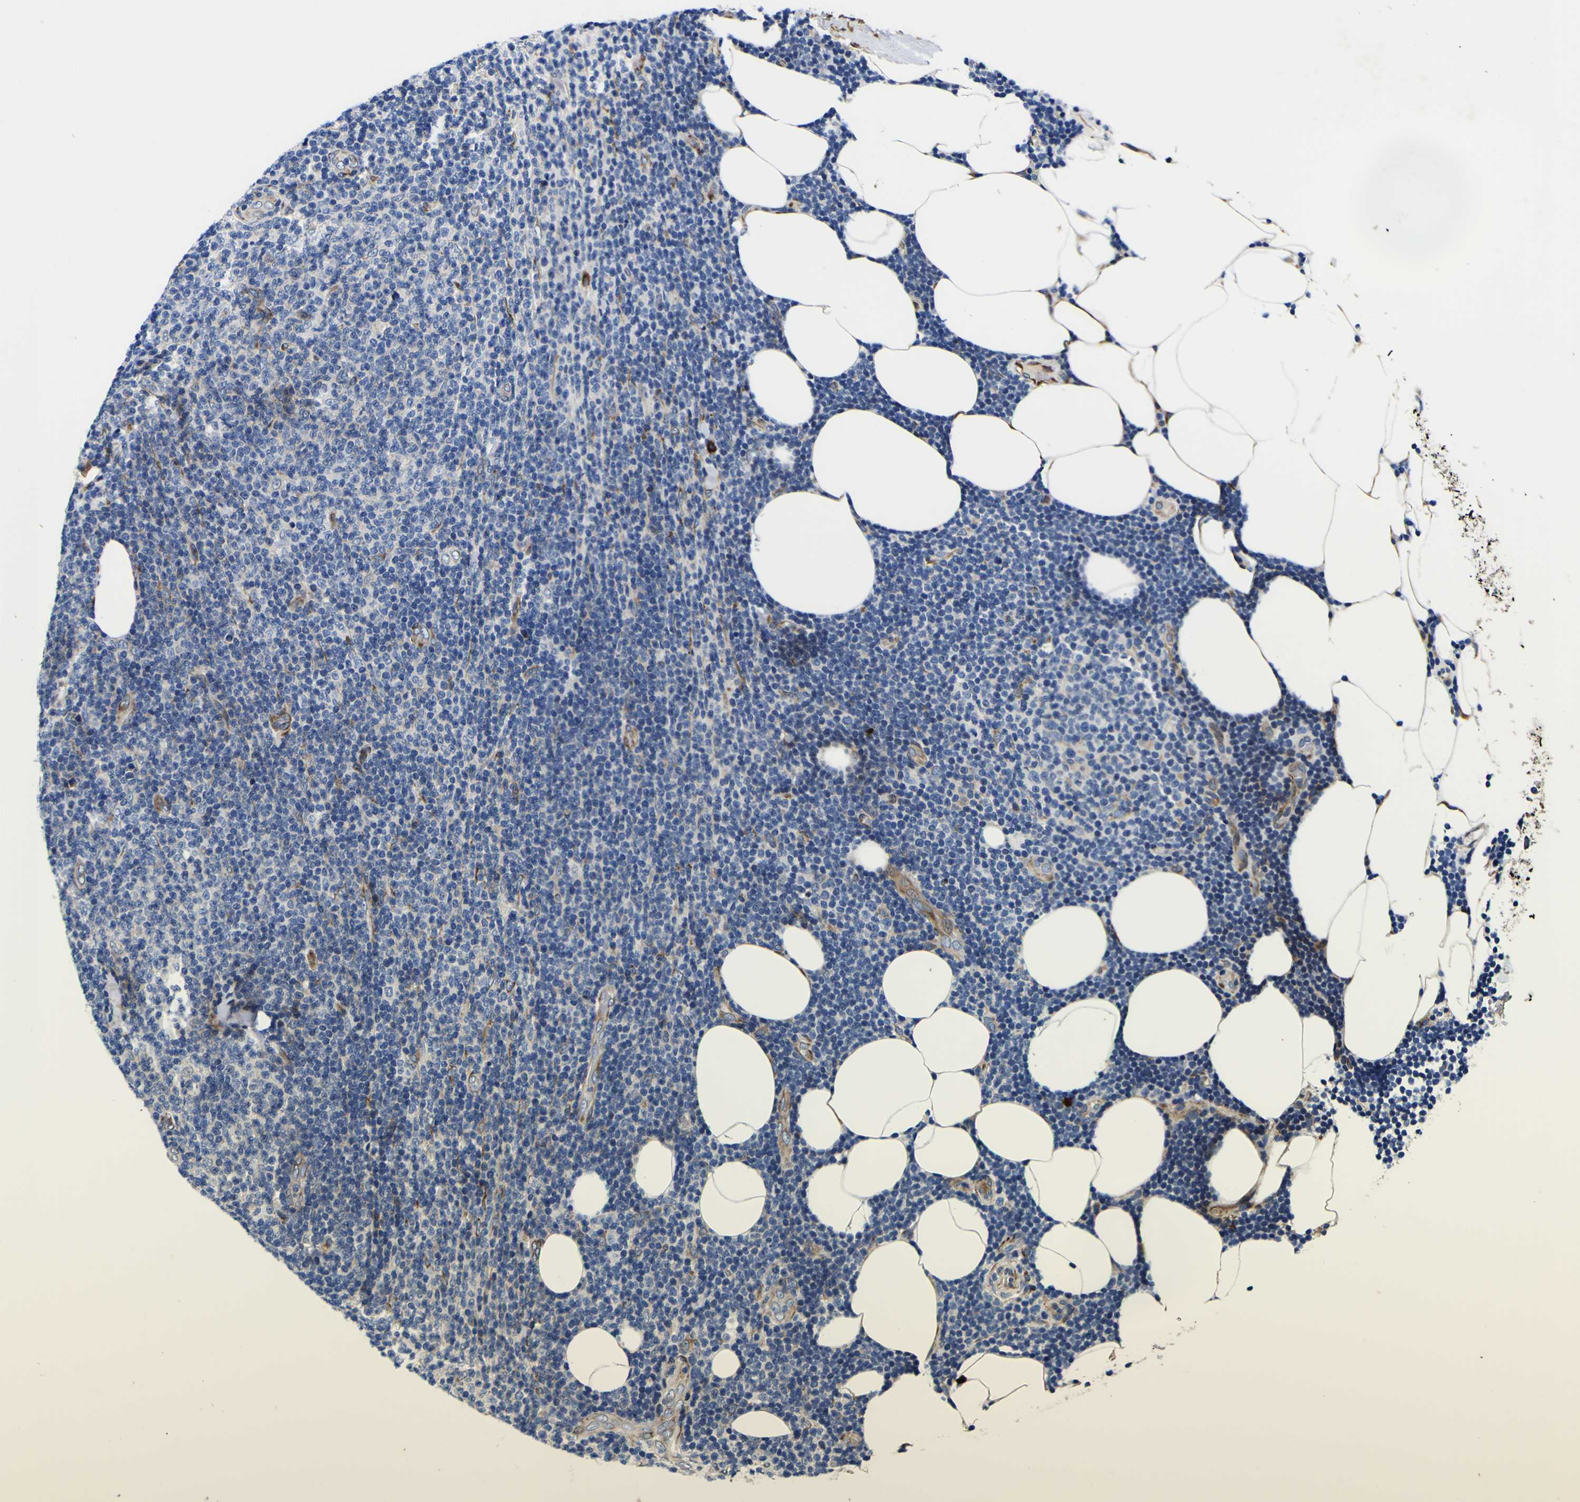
{"staining": {"intensity": "weak", "quantity": "<25%", "location": "cytoplasmic/membranous"}, "tissue": "lymphoma", "cell_type": "Tumor cells", "image_type": "cancer", "snomed": [{"axis": "morphology", "description": "Malignant lymphoma, non-Hodgkin's type, Low grade"}, {"axis": "topography", "description": "Lymph node"}], "caption": "Lymphoma stained for a protein using IHC displays no positivity tumor cells.", "gene": "SCD", "patient": {"sex": "male", "age": 66}}